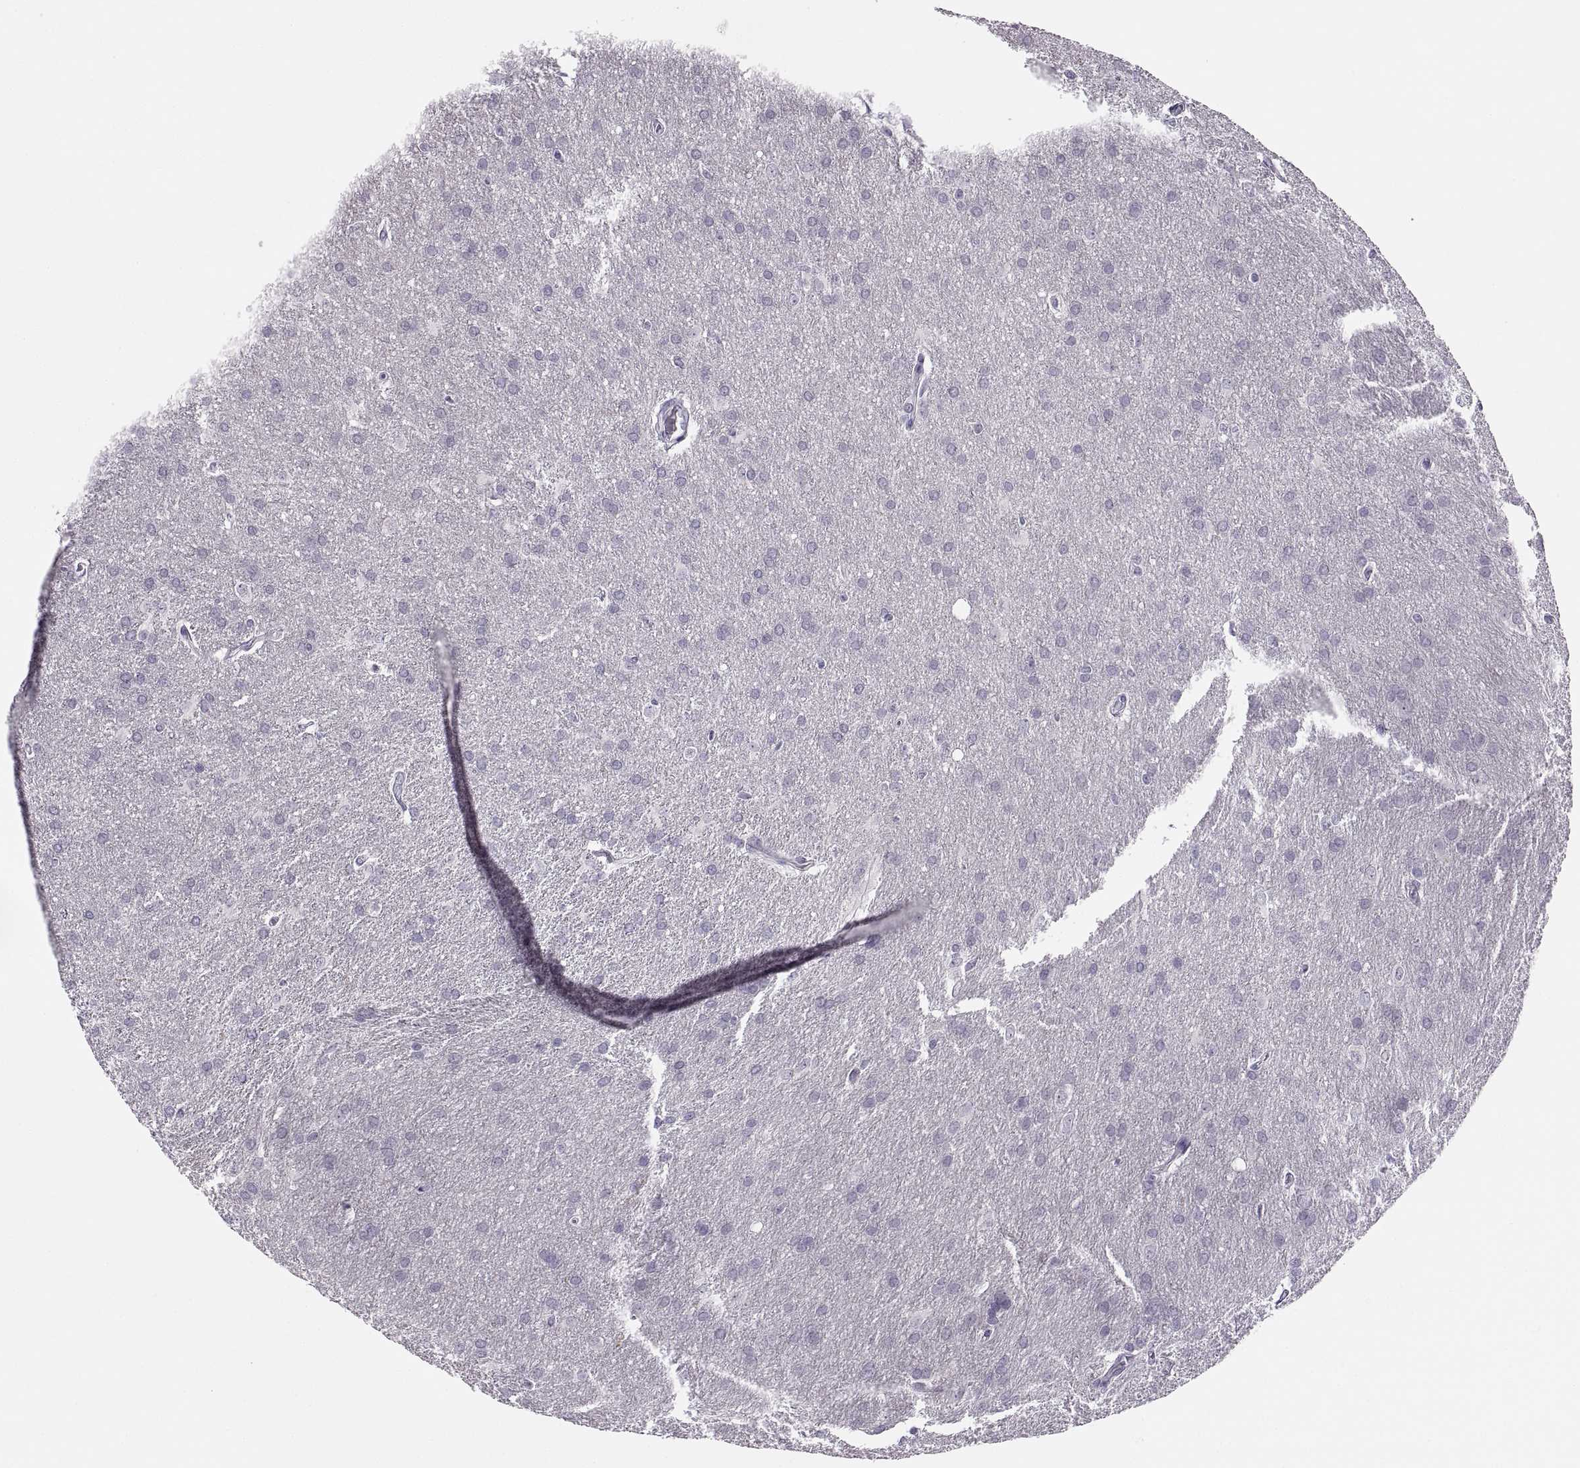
{"staining": {"intensity": "negative", "quantity": "none", "location": "none"}, "tissue": "glioma", "cell_type": "Tumor cells", "image_type": "cancer", "snomed": [{"axis": "morphology", "description": "Glioma, malignant, Low grade"}, {"axis": "topography", "description": "Brain"}], "caption": "This is an immunohistochemistry photomicrograph of human malignant low-grade glioma. There is no staining in tumor cells.", "gene": "CHCT1", "patient": {"sex": "female", "age": 32}}